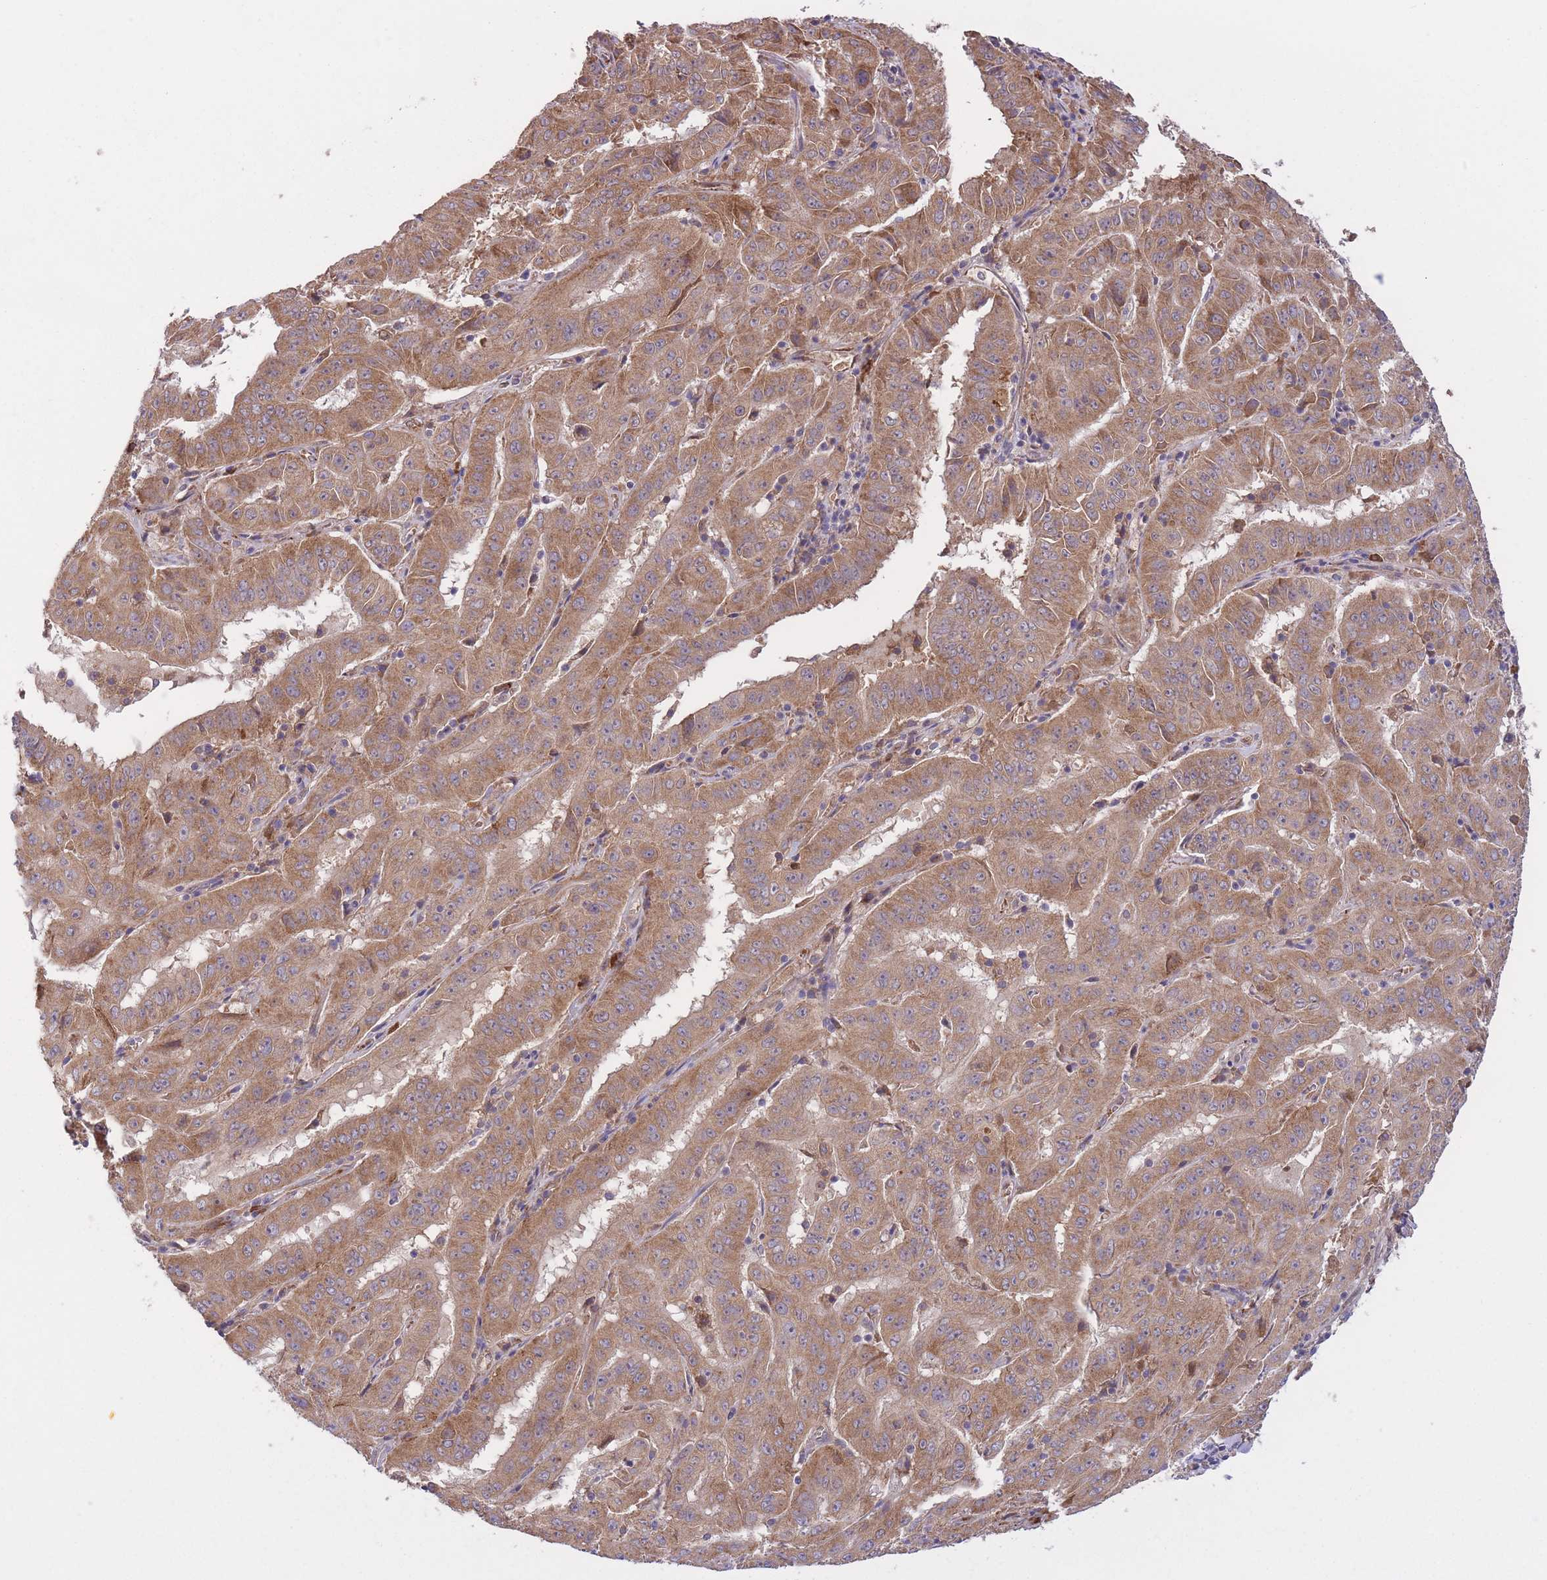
{"staining": {"intensity": "moderate", "quantity": ">75%", "location": "cytoplasmic/membranous"}, "tissue": "pancreatic cancer", "cell_type": "Tumor cells", "image_type": "cancer", "snomed": [{"axis": "morphology", "description": "Adenocarcinoma, NOS"}, {"axis": "topography", "description": "Pancreas"}], "caption": "There is medium levels of moderate cytoplasmic/membranous positivity in tumor cells of adenocarcinoma (pancreatic), as demonstrated by immunohistochemical staining (brown color).", "gene": "POLR3F", "patient": {"sex": "male", "age": 63}}